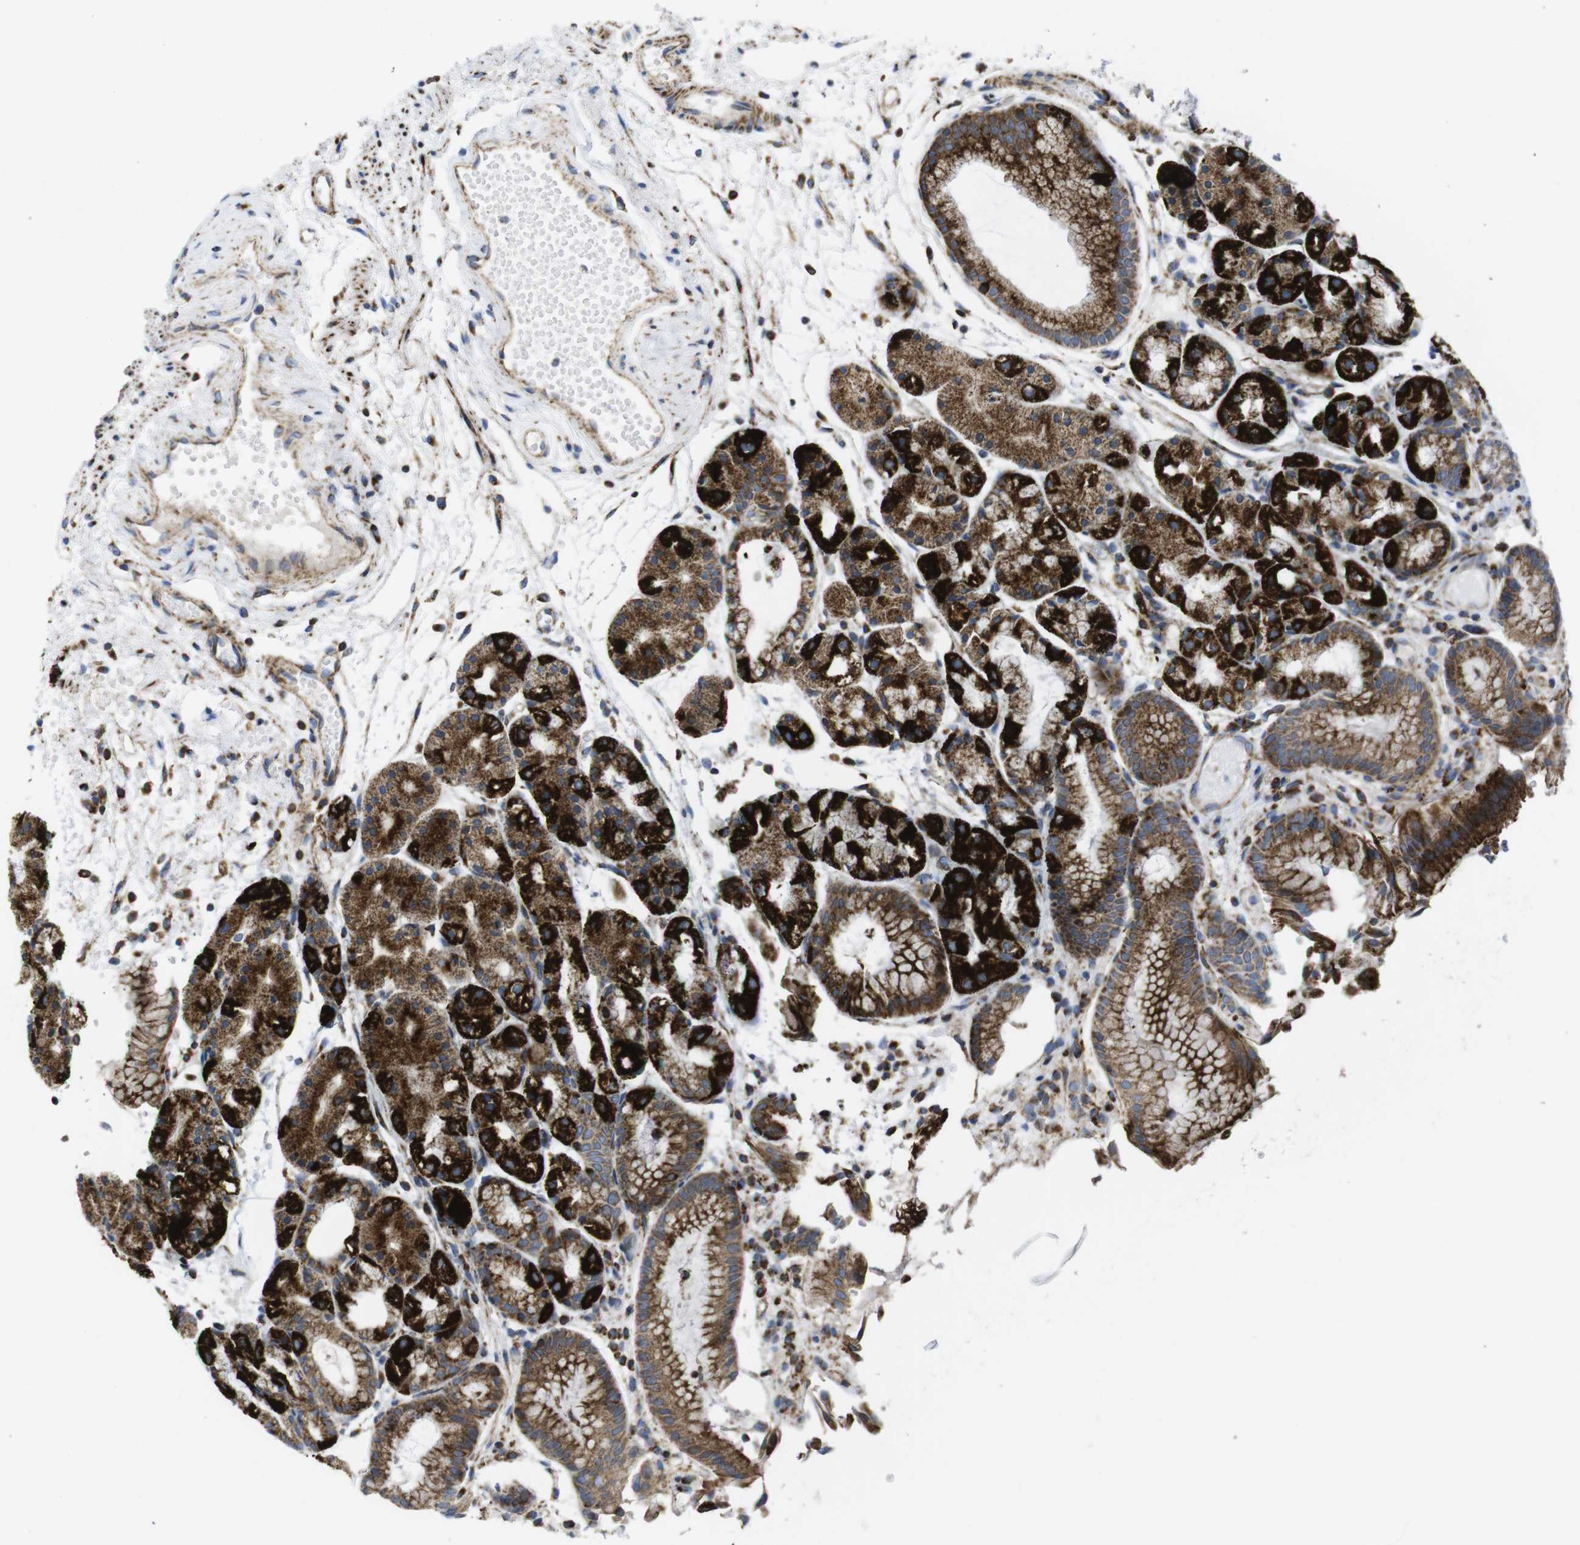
{"staining": {"intensity": "strong", "quantity": ">75%", "location": "cytoplasmic/membranous"}, "tissue": "stomach", "cell_type": "Glandular cells", "image_type": "normal", "snomed": [{"axis": "morphology", "description": "Normal tissue, NOS"}, {"axis": "topography", "description": "Stomach, upper"}], "caption": "The photomicrograph shows a brown stain indicating the presence of a protein in the cytoplasmic/membranous of glandular cells in stomach. Immunohistochemistry (ihc) stains the protein in brown and the nuclei are stained blue.", "gene": "TMEM192", "patient": {"sex": "male", "age": 72}}